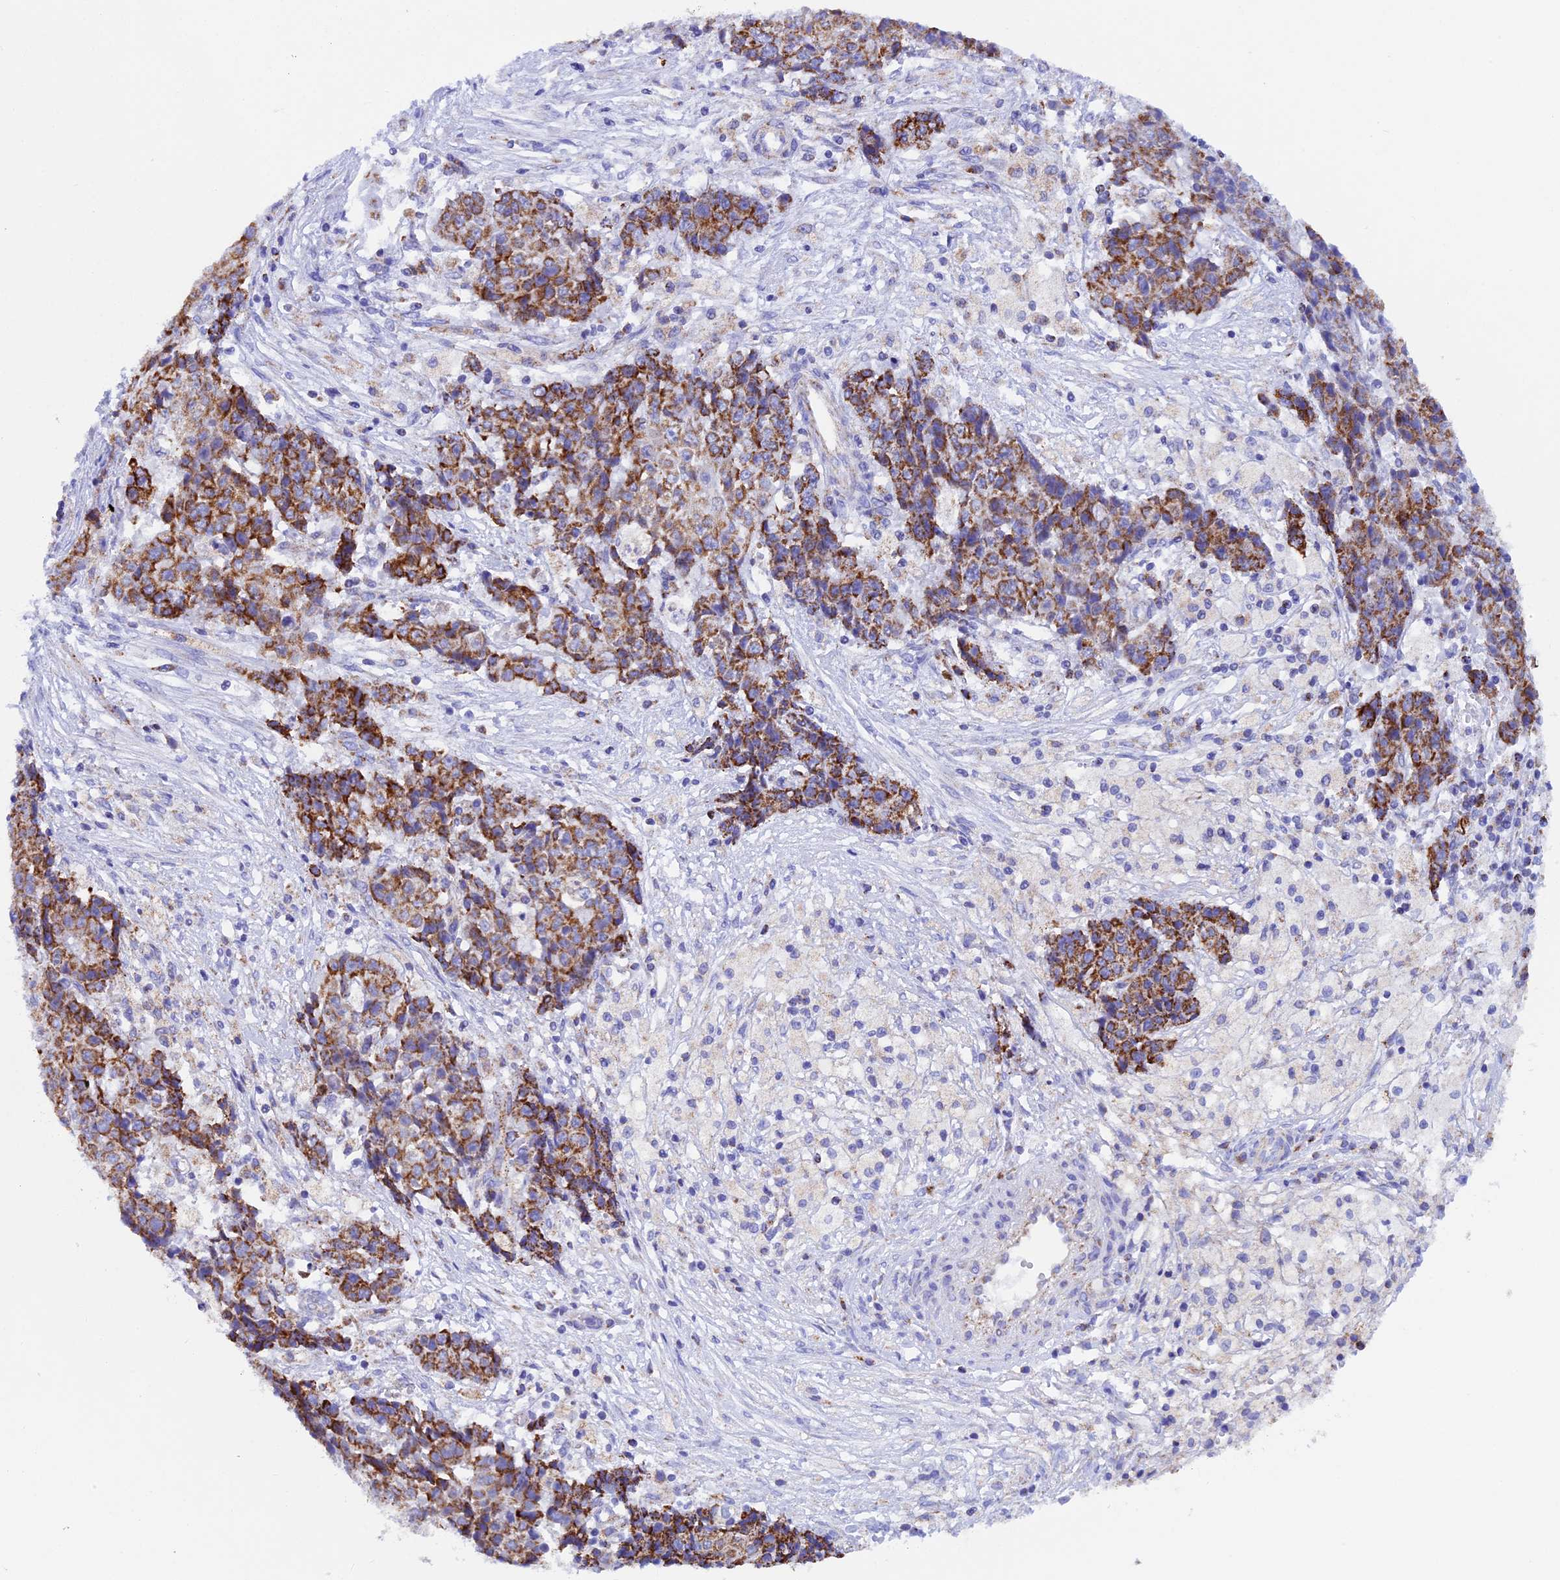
{"staining": {"intensity": "strong", "quantity": ">75%", "location": "cytoplasmic/membranous"}, "tissue": "ovarian cancer", "cell_type": "Tumor cells", "image_type": "cancer", "snomed": [{"axis": "morphology", "description": "Carcinoma, endometroid"}, {"axis": "topography", "description": "Ovary"}], "caption": "IHC histopathology image of neoplastic tissue: human endometroid carcinoma (ovarian) stained using immunohistochemistry (IHC) displays high levels of strong protein expression localized specifically in the cytoplasmic/membranous of tumor cells, appearing as a cytoplasmic/membranous brown color.", "gene": "SLC8B1", "patient": {"sex": "female", "age": 42}}